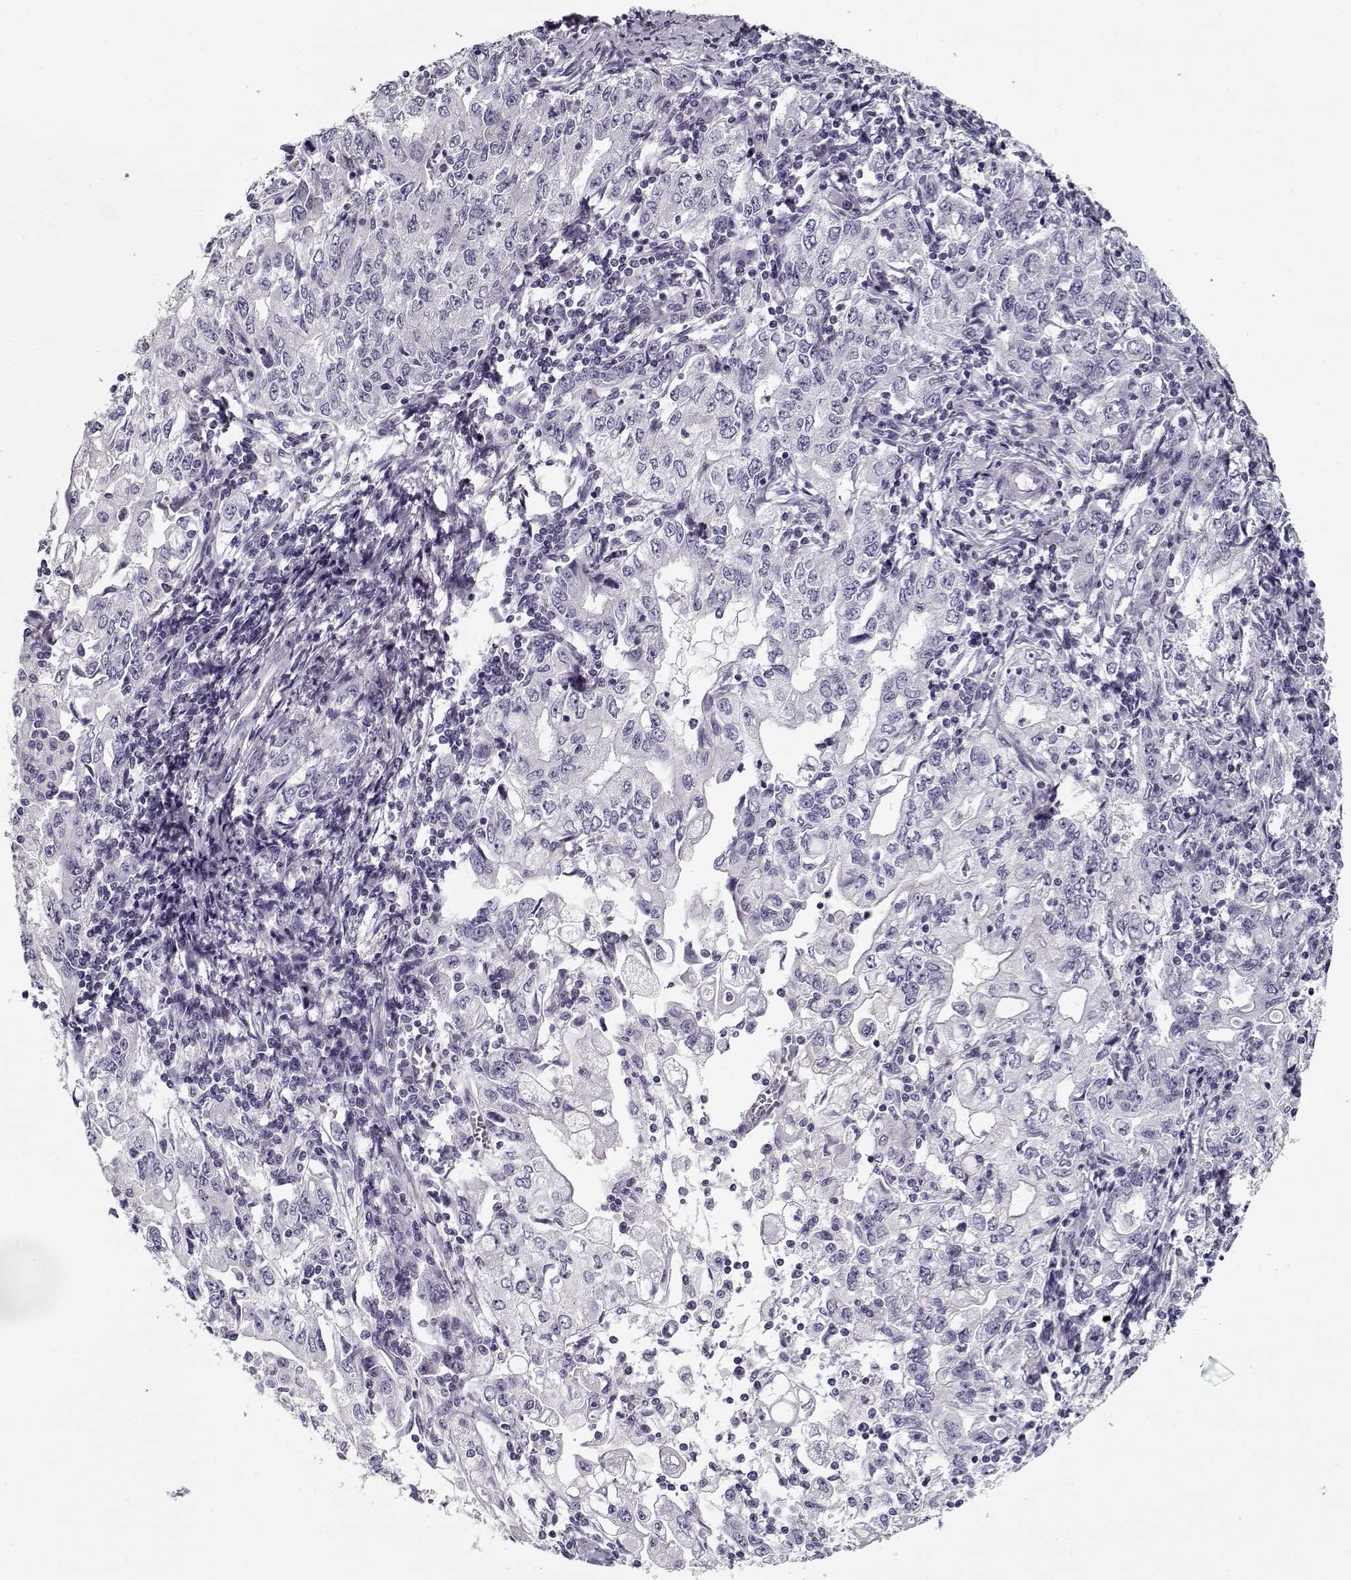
{"staining": {"intensity": "negative", "quantity": "none", "location": "none"}, "tissue": "stomach cancer", "cell_type": "Tumor cells", "image_type": "cancer", "snomed": [{"axis": "morphology", "description": "Adenocarcinoma, NOS"}, {"axis": "topography", "description": "Stomach, lower"}], "caption": "Immunohistochemistry (IHC) of adenocarcinoma (stomach) demonstrates no positivity in tumor cells.", "gene": "CCDC136", "patient": {"sex": "female", "age": 72}}